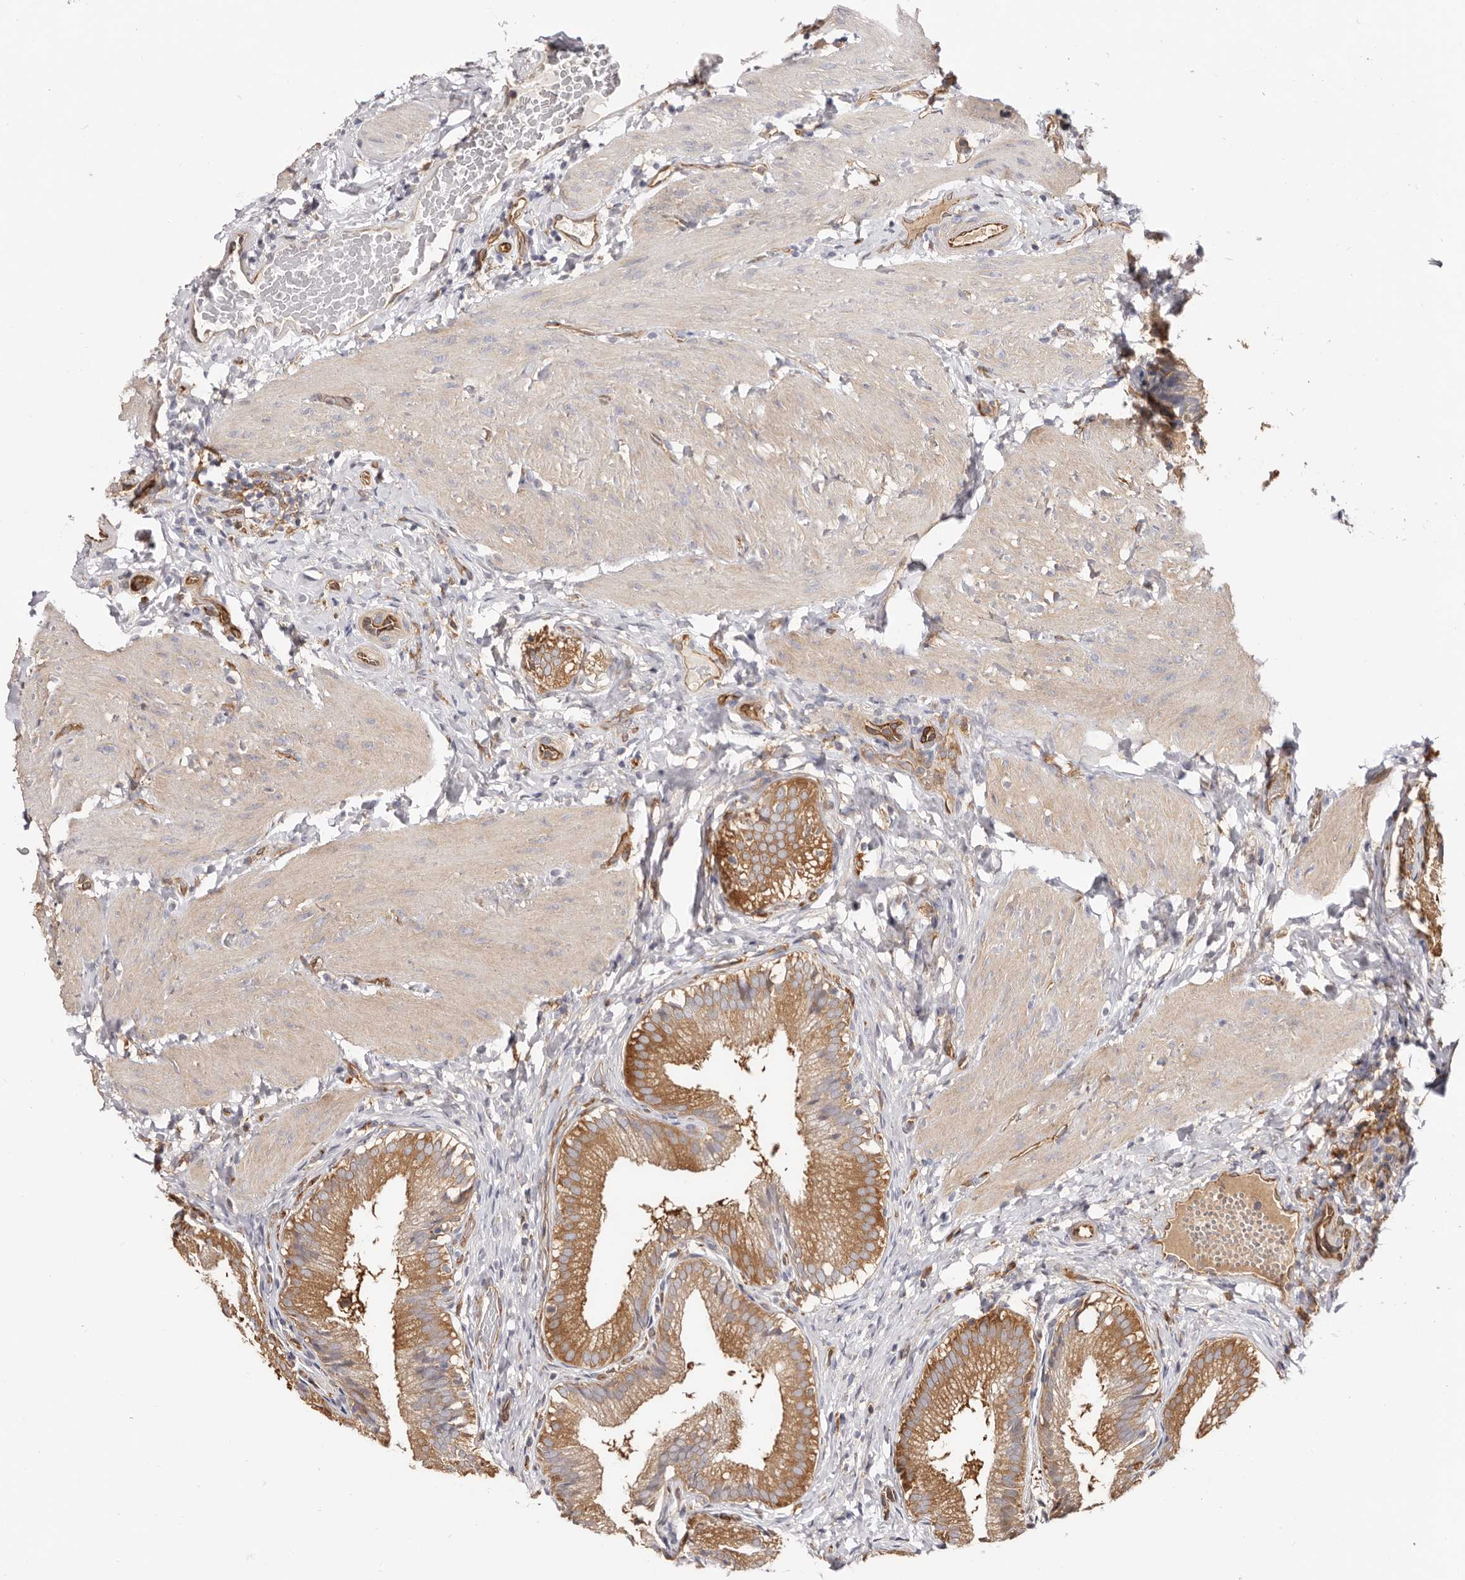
{"staining": {"intensity": "moderate", "quantity": ">75%", "location": "cytoplasmic/membranous"}, "tissue": "gallbladder", "cell_type": "Glandular cells", "image_type": "normal", "snomed": [{"axis": "morphology", "description": "Normal tissue, NOS"}, {"axis": "topography", "description": "Gallbladder"}], "caption": "Glandular cells reveal medium levels of moderate cytoplasmic/membranous staining in about >75% of cells in unremarkable human gallbladder.", "gene": "LAP3", "patient": {"sex": "female", "age": 30}}